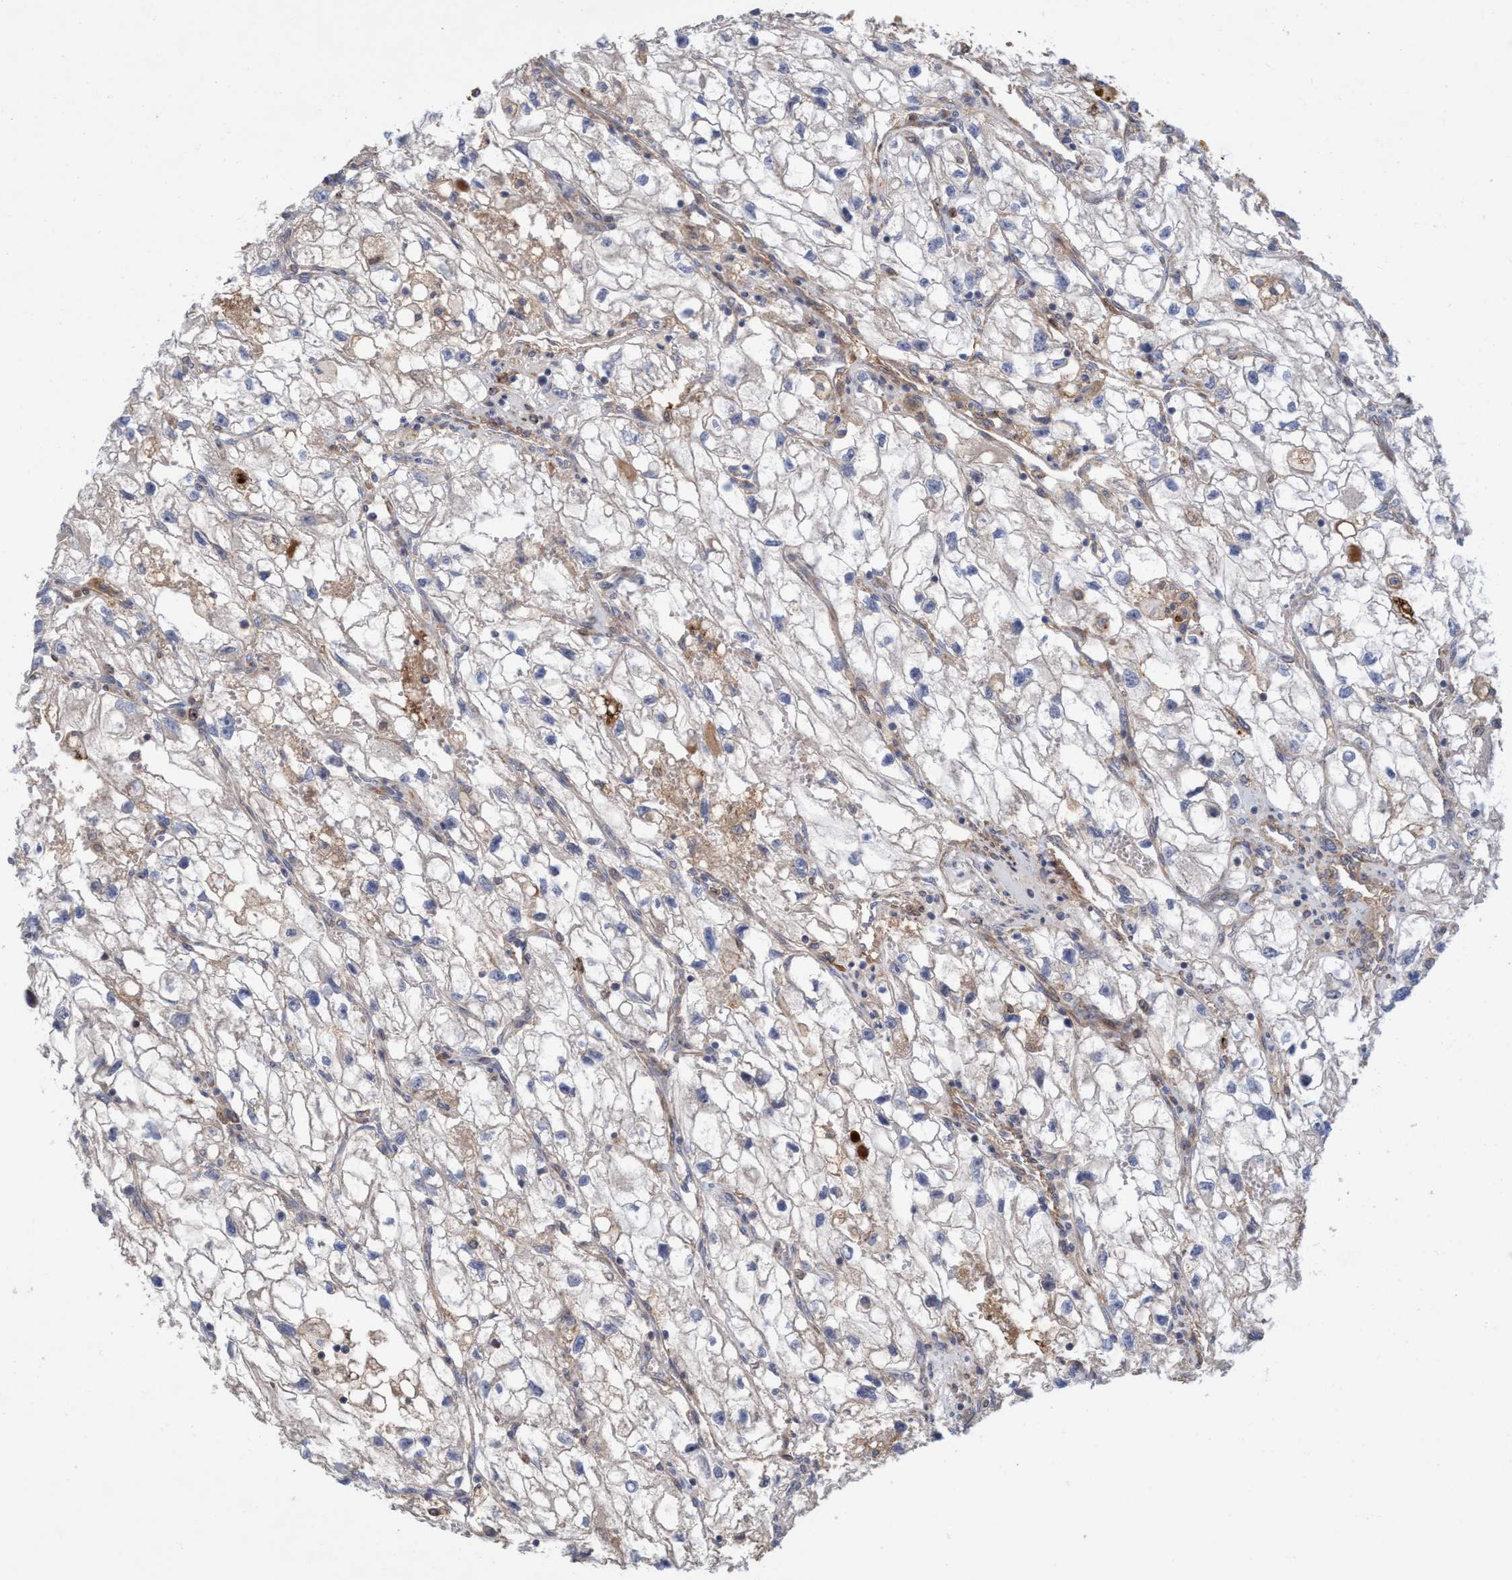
{"staining": {"intensity": "negative", "quantity": "none", "location": "none"}, "tissue": "renal cancer", "cell_type": "Tumor cells", "image_type": "cancer", "snomed": [{"axis": "morphology", "description": "Adenocarcinoma, NOS"}, {"axis": "topography", "description": "Kidney"}], "caption": "Immunohistochemistry image of human renal adenocarcinoma stained for a protein (brown), which shows no positivity in tumor cells.", "gene": "SPECC1", "patient": {"sex": "female", "age": 70}}